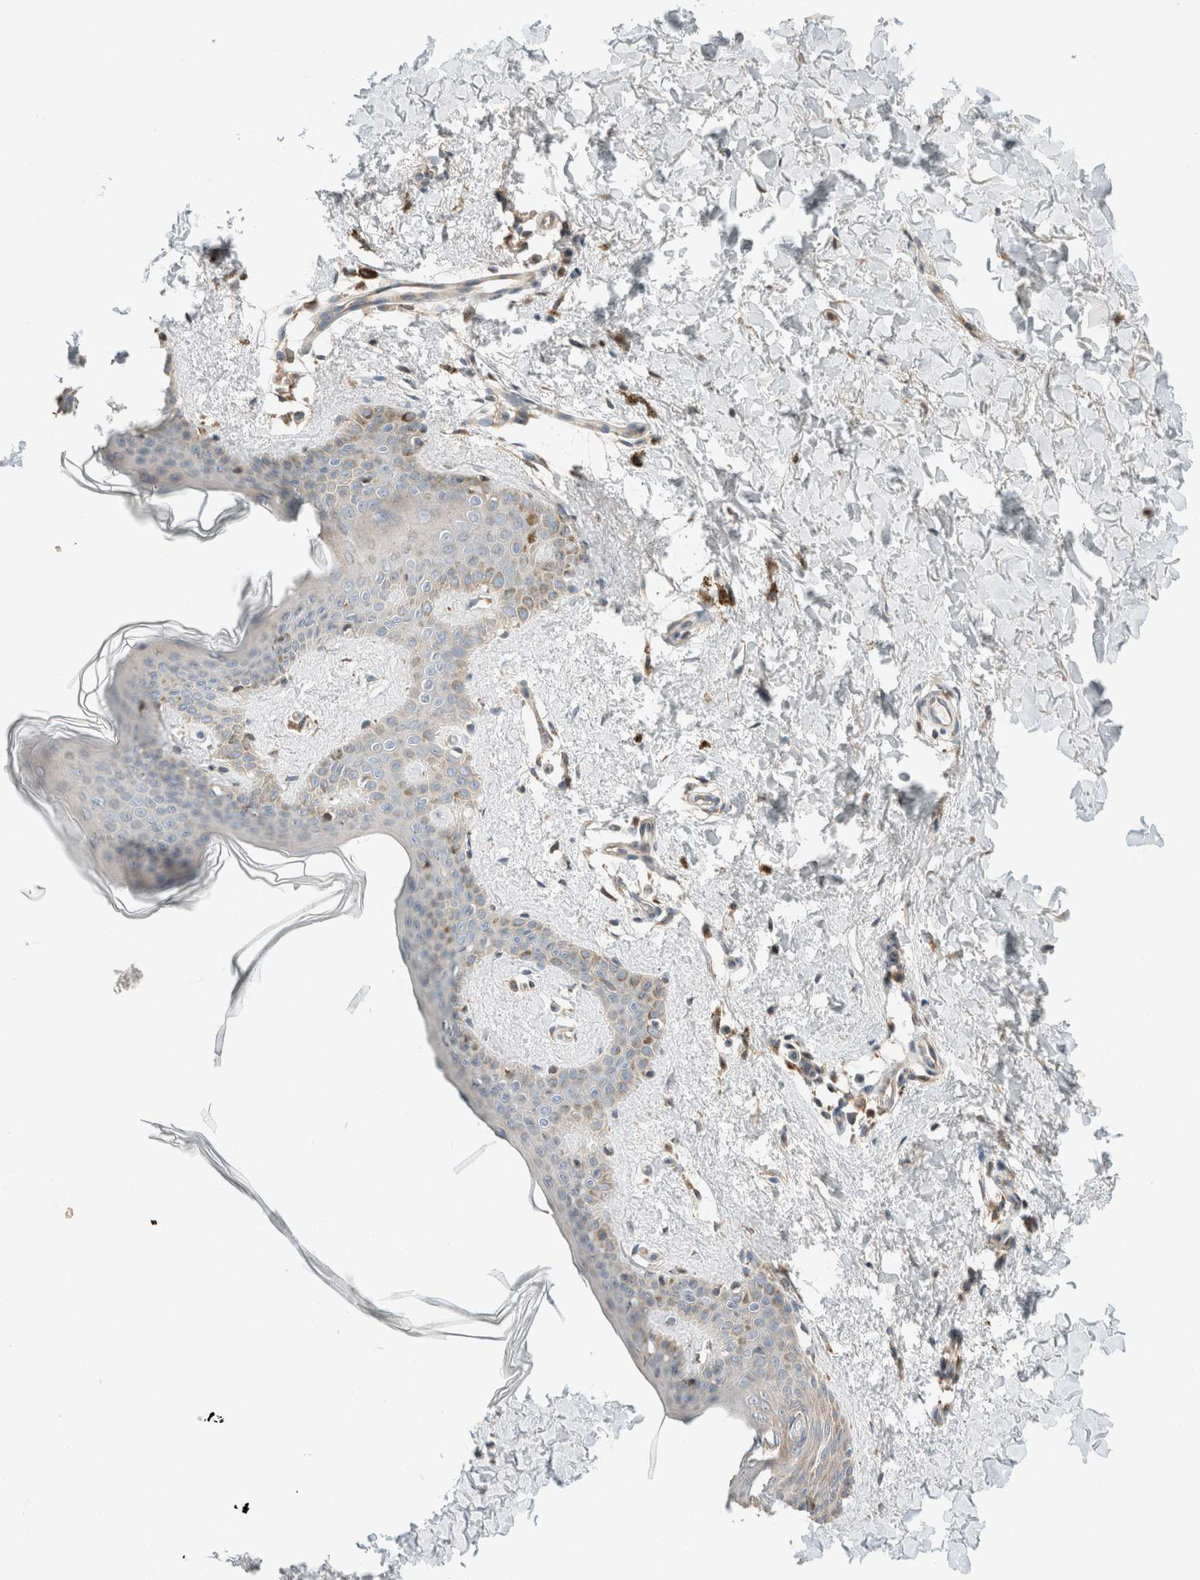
{"staining": {"intensity": "moderate", "quantity": ">75%", "location": "cytoplasmic/membranous"}, "tissue": "skin", "cell_type": "Fibroblasts", "image_type": "normal", "snomed": [{"axis": "morphology", "description": "Normal tissue, NOS"}, {"axis": "topography", "description": "Skin"}], "caption": "A histopathology image of skin stained for a protein shows moderate cytoplasmic/membranous brown staining in fibroblasts. (DAB (3,3'-diaminobenzidine) IHC, brown staining for protein, blue staining for nuclei).", "gene": "PCM1", "patient": {"sex": "female", "age": 46}}